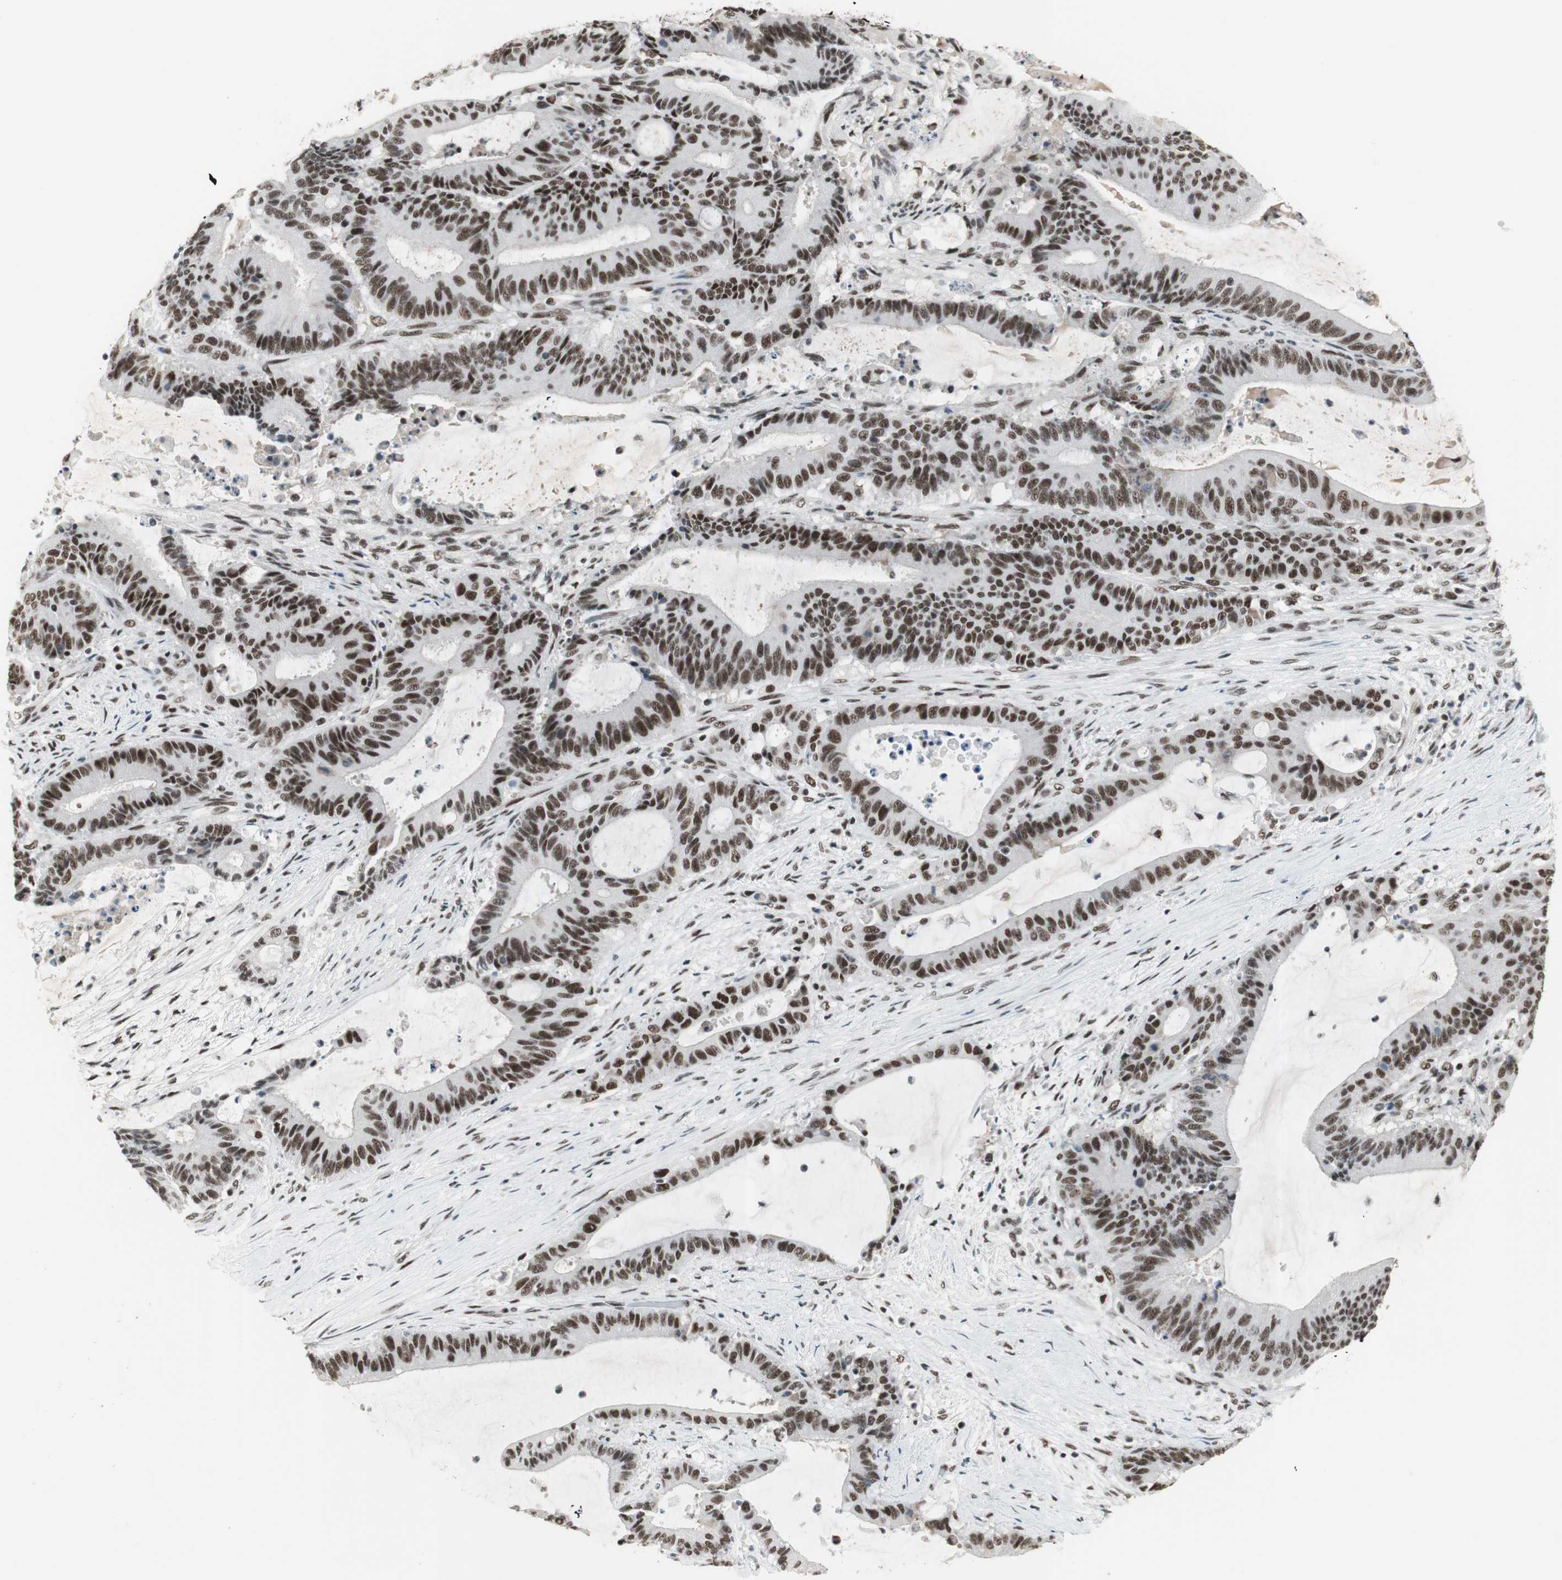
{"staining": {"intensity": "strong", "quantity": ">75%", "location": "nuclear"}, "tissue": "liver cancer", "cell_type": "Tumor cells", "image_type": "cancer", "snomed": [{"axis": "morphology", "description": "Cholangiocarcinoma"}, {"axis": "topography", "description": "Liver"}], "caption": "Immunohistochemistry (IHC) histopathology image of neoplastic tissue: human liver cancer (cholangiocarcinoma) stained using IHC displays high levels of strong protein expression localized specifically in the nuclear of tumor cells, appearing as a nuclear brown color.", "gene": "RTF1", "patient": {"sex": "female", "age": 73}}